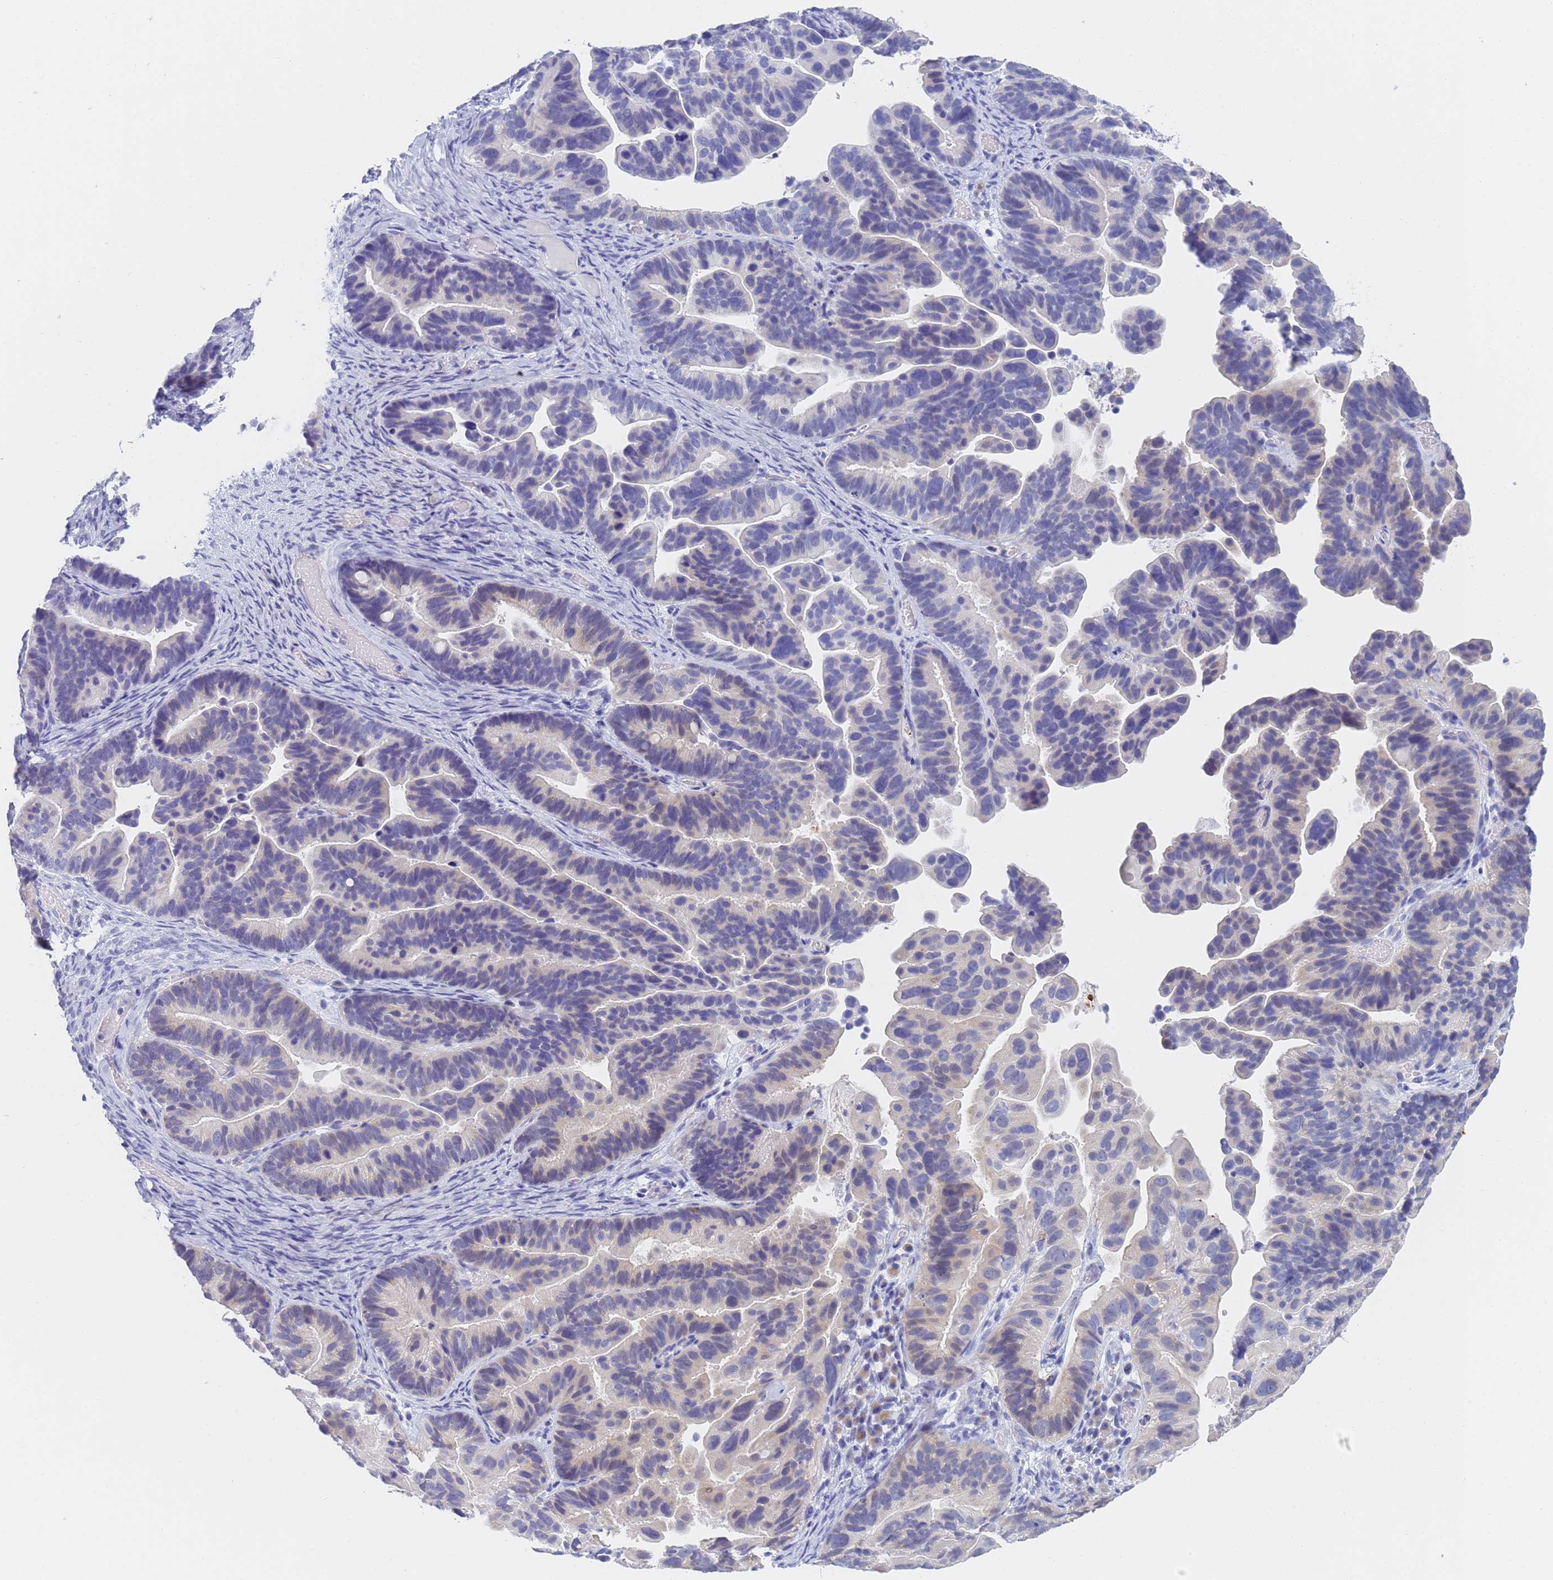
{"staining": {"intensity": "negative", "quantity": "none", "location": "none"}, "tissue": "ovarian cancer", "cell_type": "Tumor cells", "image_type": "cancer", "snomed": [{"axis": "morphology", "description": "Cystadenocarcinoma, serous, NOS"}, {"axis": "topography", "description": "Ovary"}], "caption": "Tumor cells are negative for brown protein staining in serous cystadenocarcinoma (ovarian).", "gene": "STATH", "patient": {"sex": "female", "age": 56}}